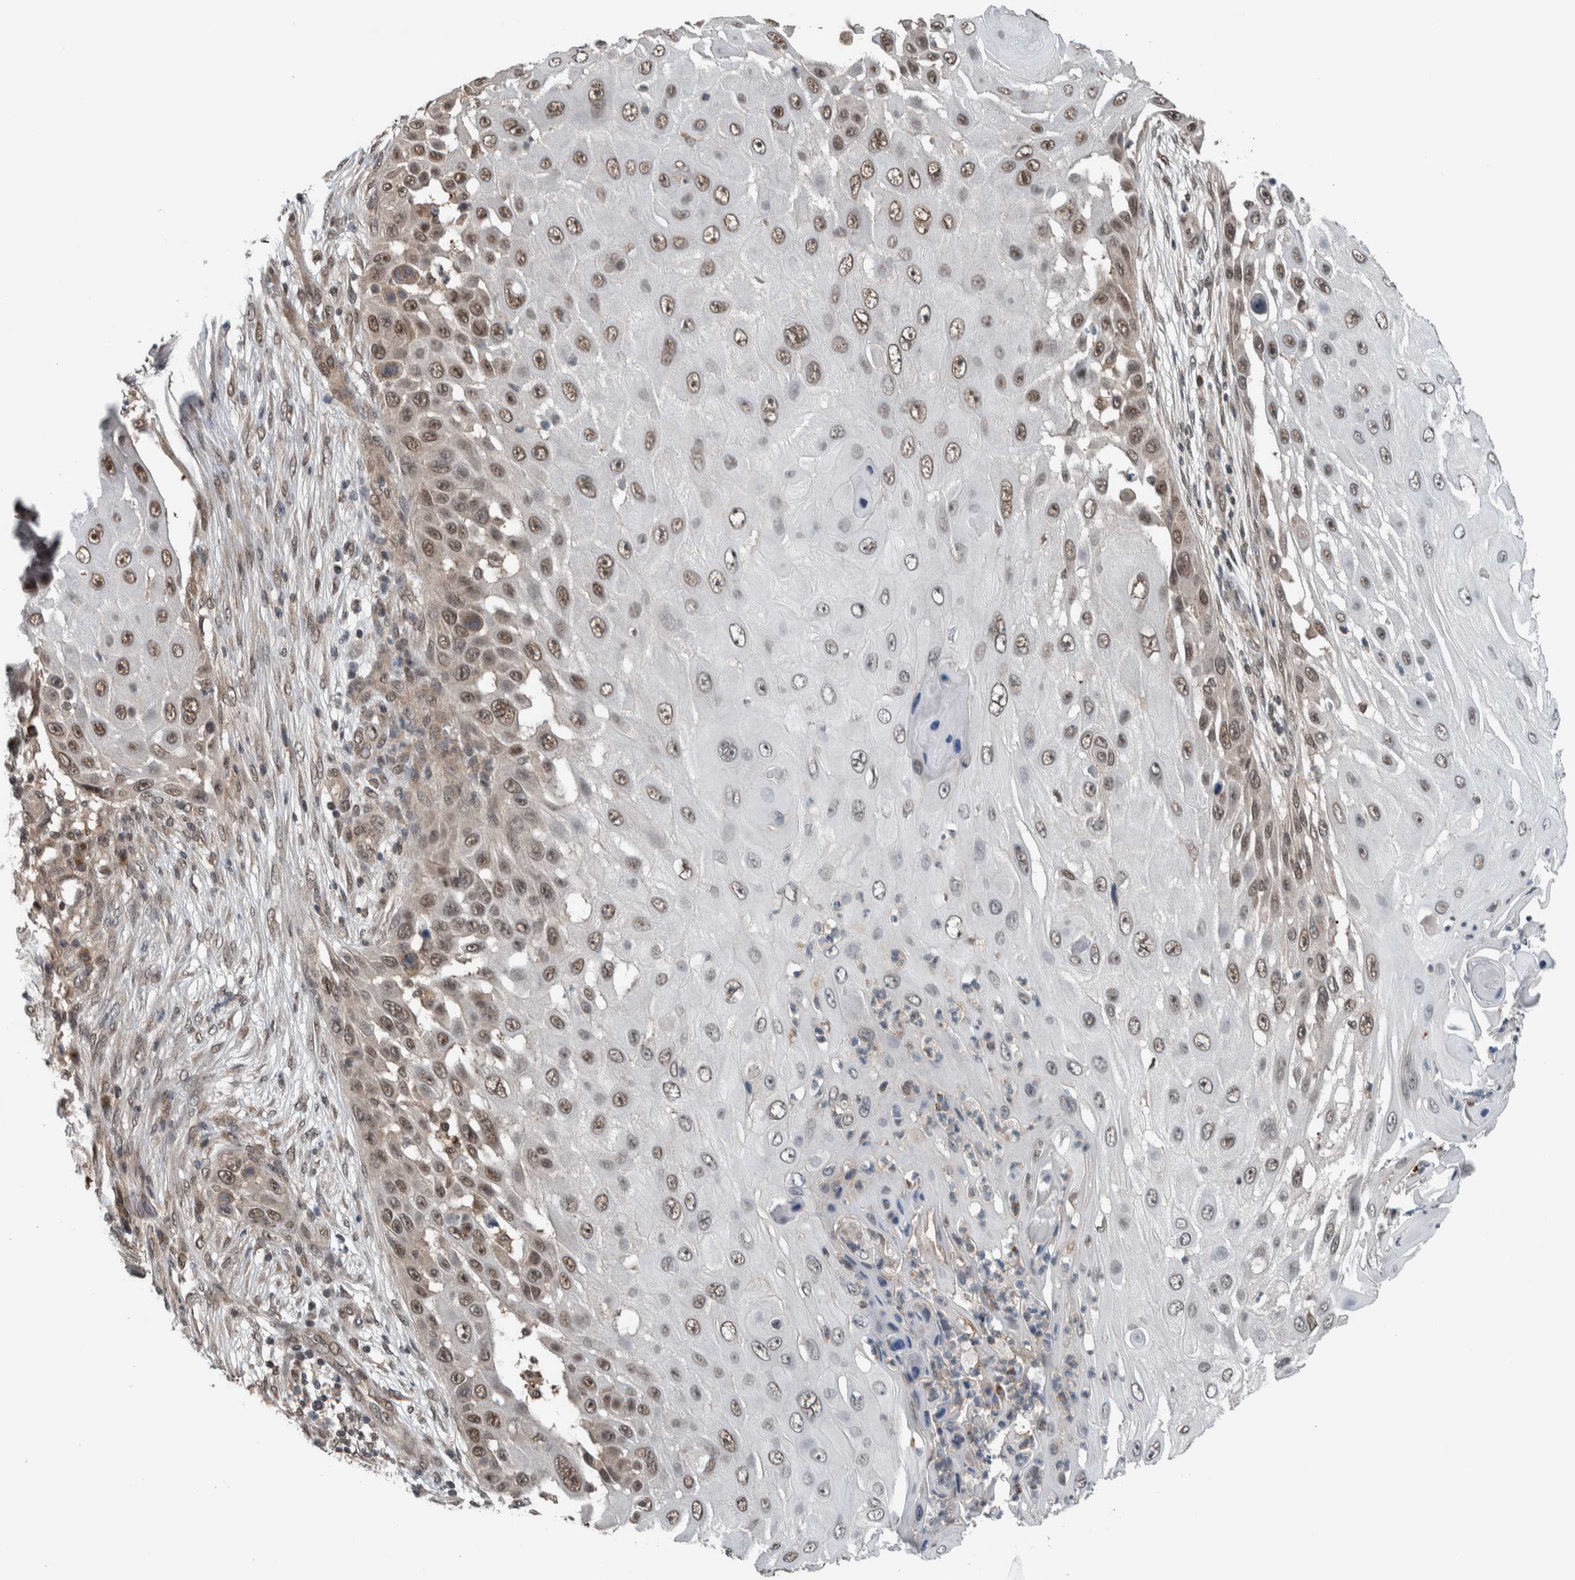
{"staining": {"intensity": "moderate", "quantity": ">75%", "location": "nuclear"}, "tissue": "skin cancer", "cell_type": "Tumor cells", "image_type": "cancer", "snomed": [{"axis": "morphology", "description": "Squamous cell carcinoma, NOS"}, {"axis": "topography", "description": "Skin"}], "caption": "About >75% of tumor cells in human skin cancer show moderate nuclear protein positivity as visualized by brown immunohistochemical staining.", "gene": "SPAG7", "patient": {"sex": "female", "age": 44}}